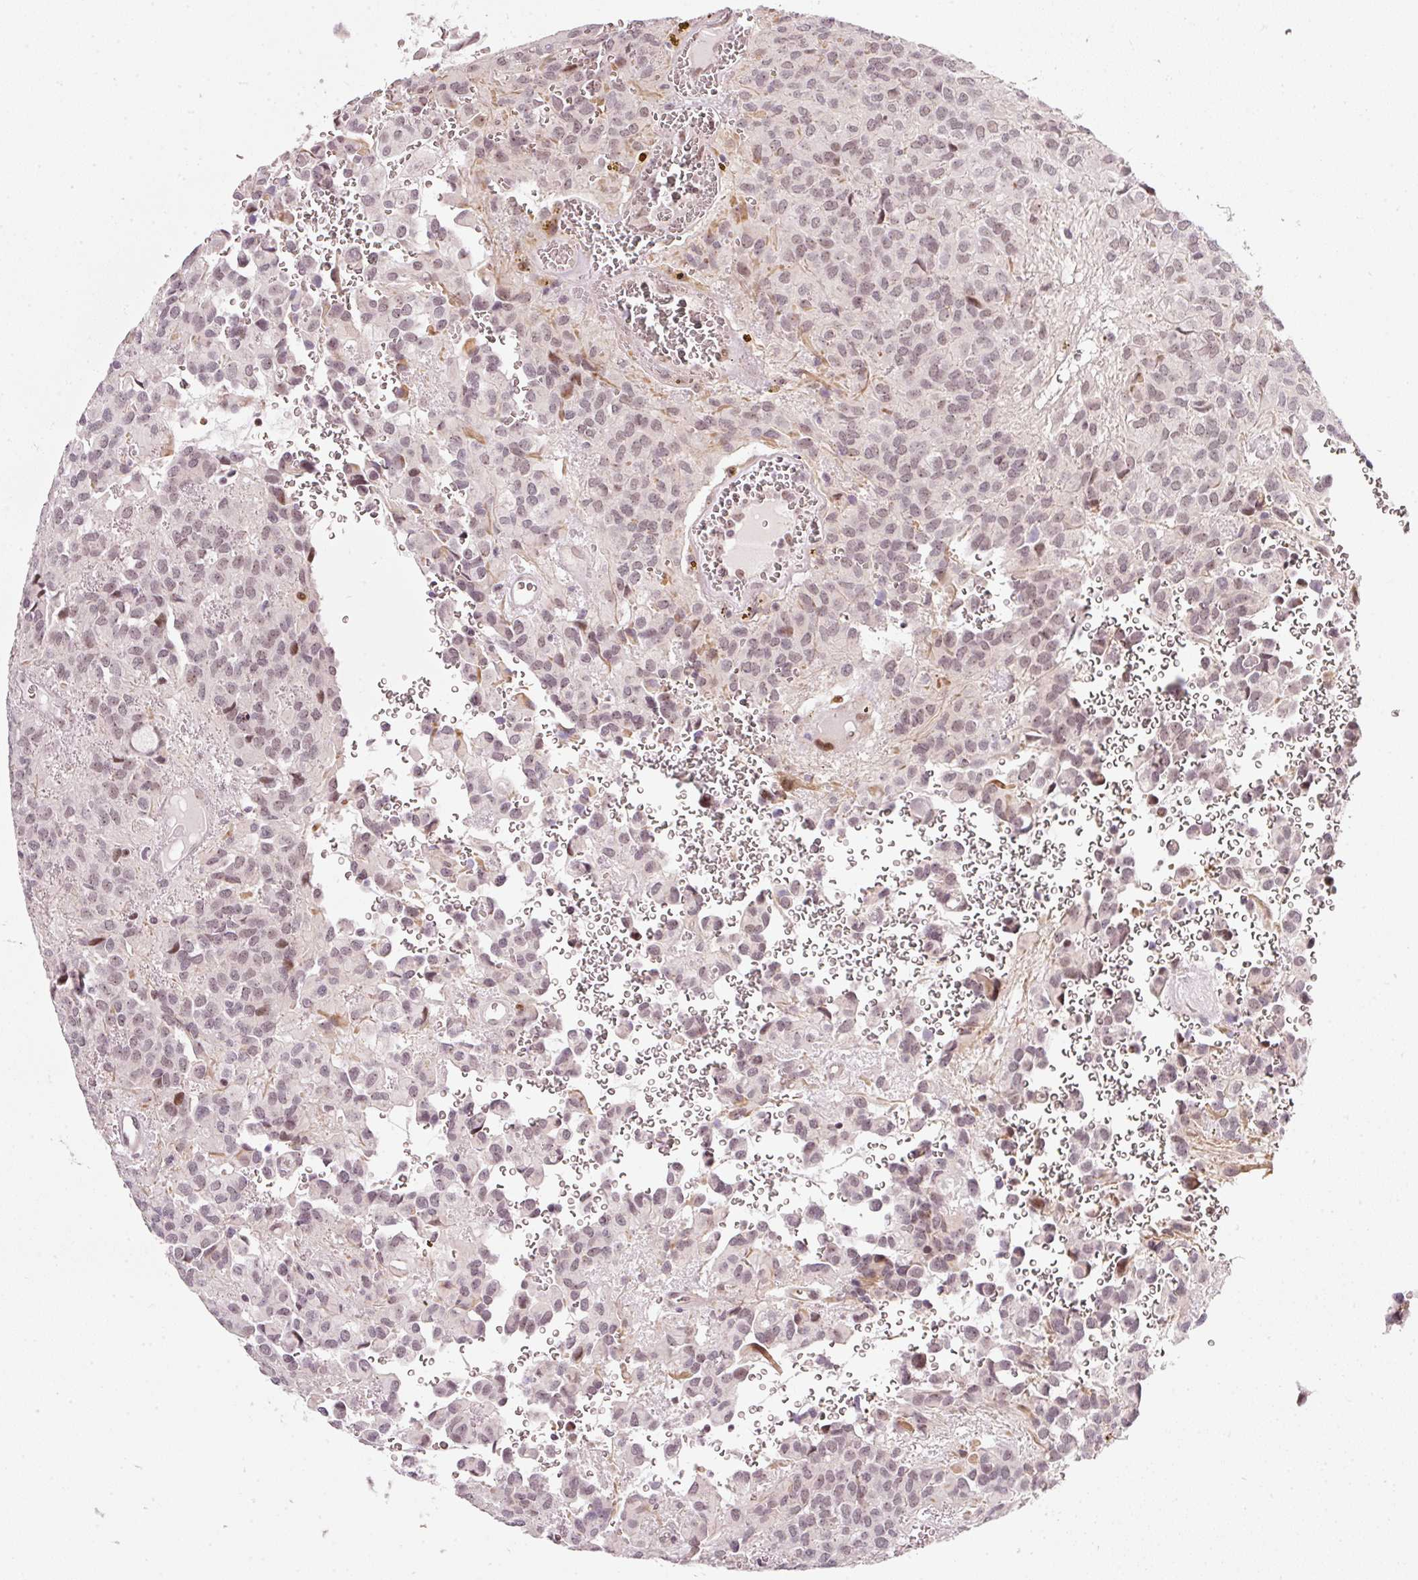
{"staining": {"intensity": "weak", "quantity": ">75%", "location": "nuclear"}, "tissue": "glioma", "cell_type": "Tumor cells", "image_type": "cancer", "snomed": [{"axis": "morphology", "description": "Glioma, malignant, Low grade"}, {"axis": "topography", "description": "Brain"}], "caption": "This photomicrograph exhibits malignant low-grade glioma stained with immunohistochemistry (IHC) to label a protein in brown. The nuclear of tumor cells show weak positivity for the protein. Nuclei are counter-stained blue.", "gene": "MXRA8", "patient": {"sex": "male", "age": 56}}